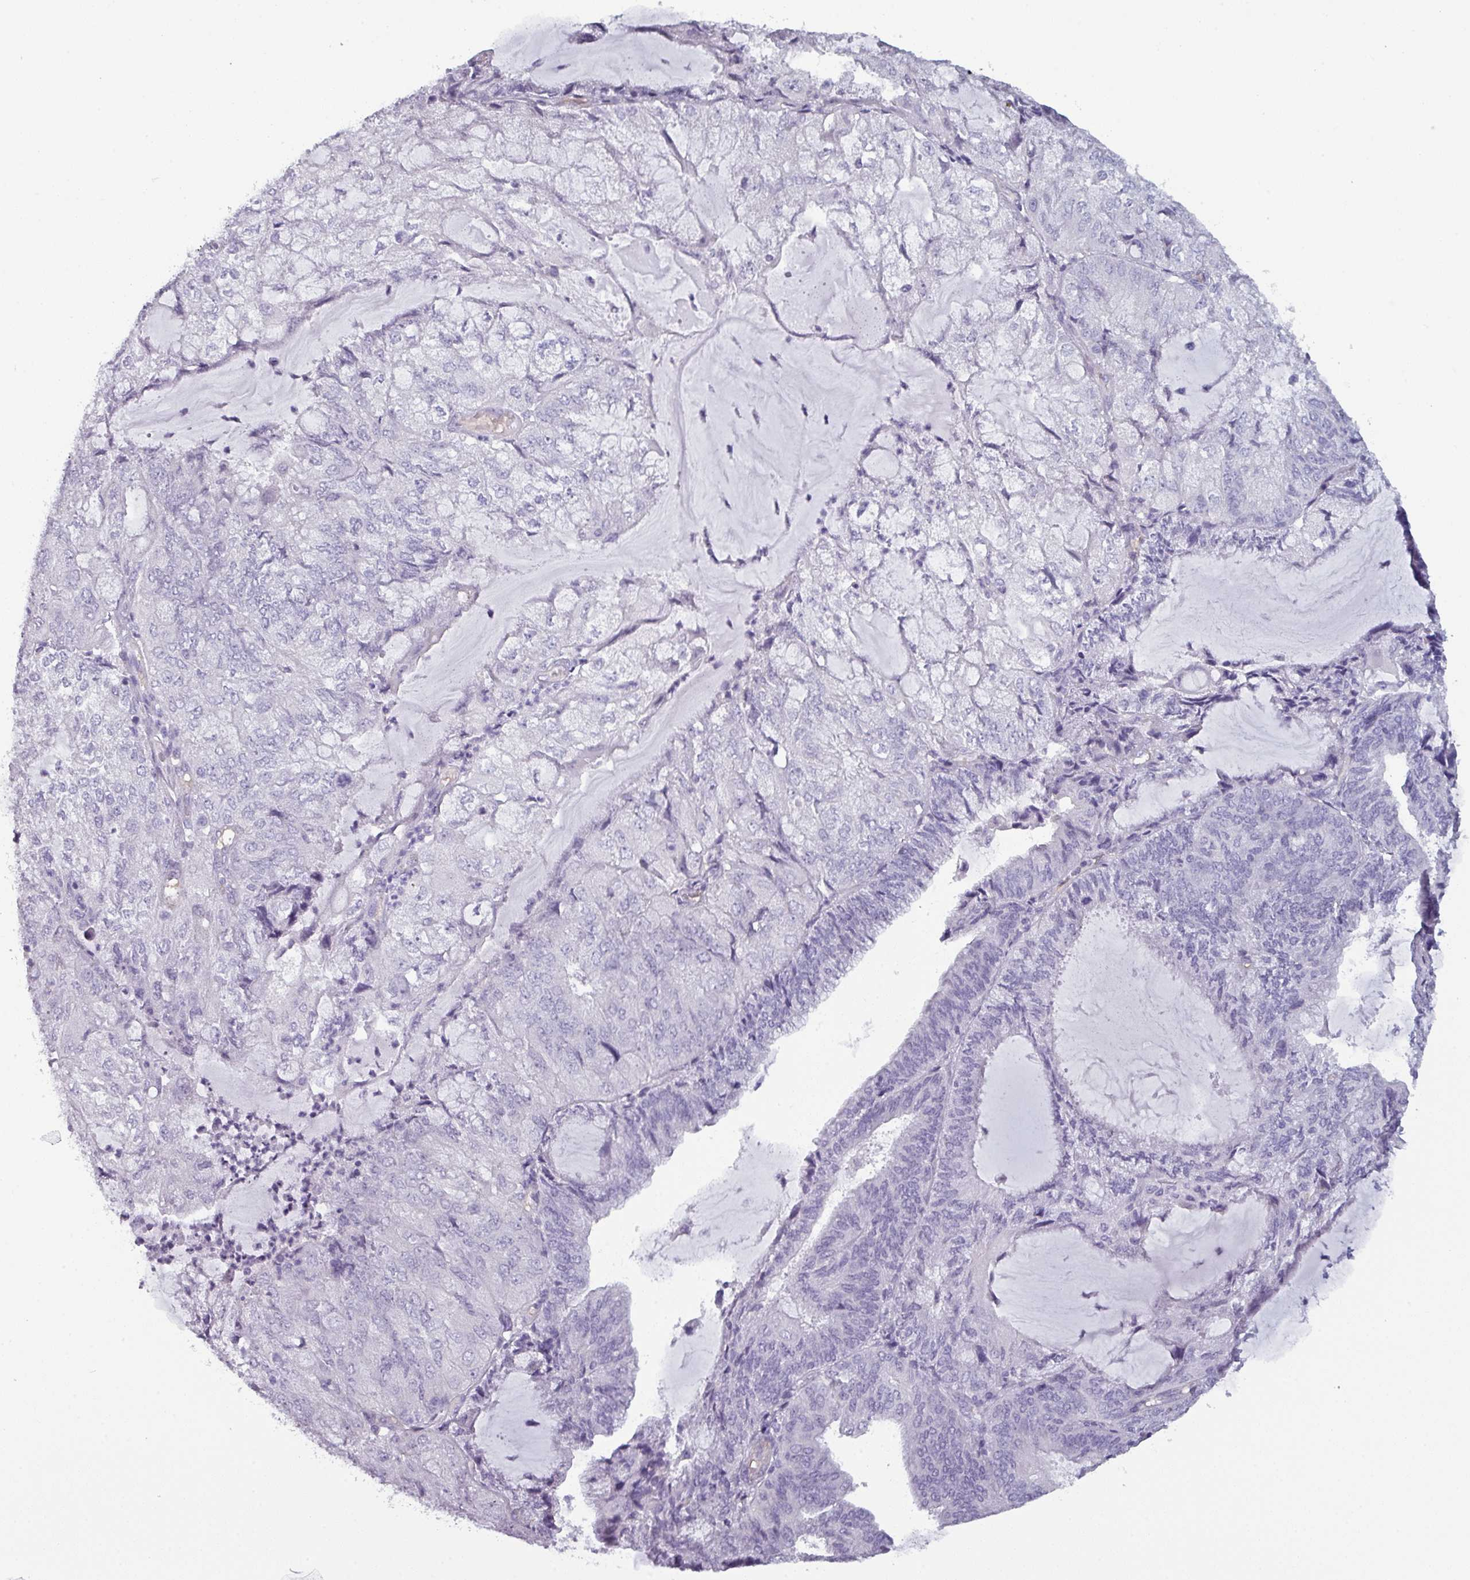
{"staining": {"intensity": "negative", "quantity": "none", "location": "none"}, "tissue": "endometrial cancer", "cell_type": "Tumor cells", "image_type": "cancer", "snomed": [{"axis": "morphology", "description": "Adenocarcinoma, NOS"}, {"axis": "topography", "description": "Endometrium"}], "caption": "Immunohistochemistry (IHC) image of human adenocarcinoma (endometrial) stained for a protein (brown), which reveals no staining in tumor cells.", "gene": "AREL1", "patient": {"sex": "female", "age": 81}}